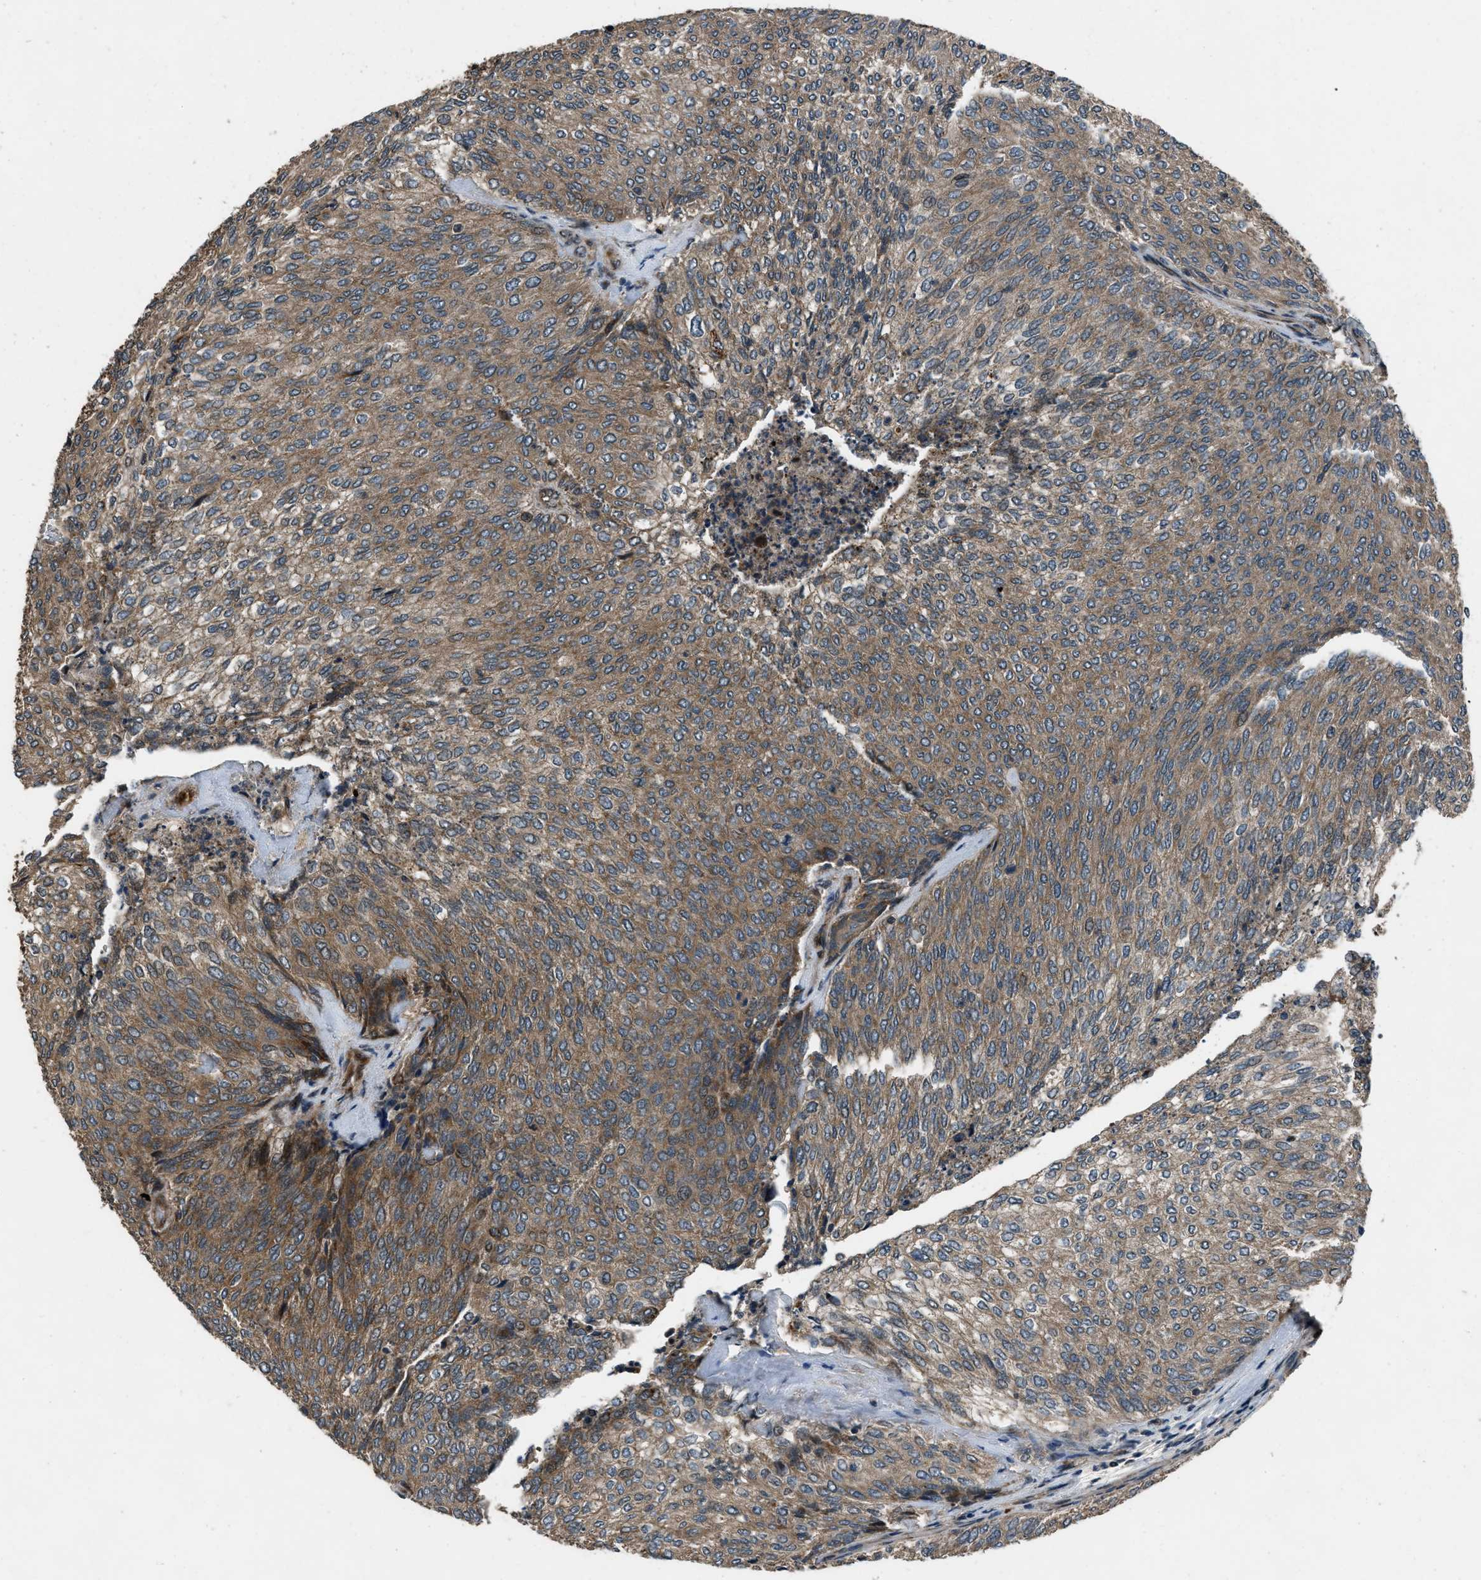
{"staining": {"intensity": "moderate", "quantity": ">75%", "location": "cytoplasmic/membranous"}, "tissue": "urothelial cancer", "cell_type": "Tumor cells", "image_type": "cancer", "snomed": [{"axis": "morphology", "description": "Urothelial carcinoma, Low grade"}, {"axis": "topography", "description": "Urinary bladder"}], "caption": "Protein analysis of low-grade urothelial carcinoma tissue exhibits moderate cytoplasmic/membranous expression in about >75% of tumor cells.", "gene": "IRAK4", "patient": {"sex": "female", "age": 79}}